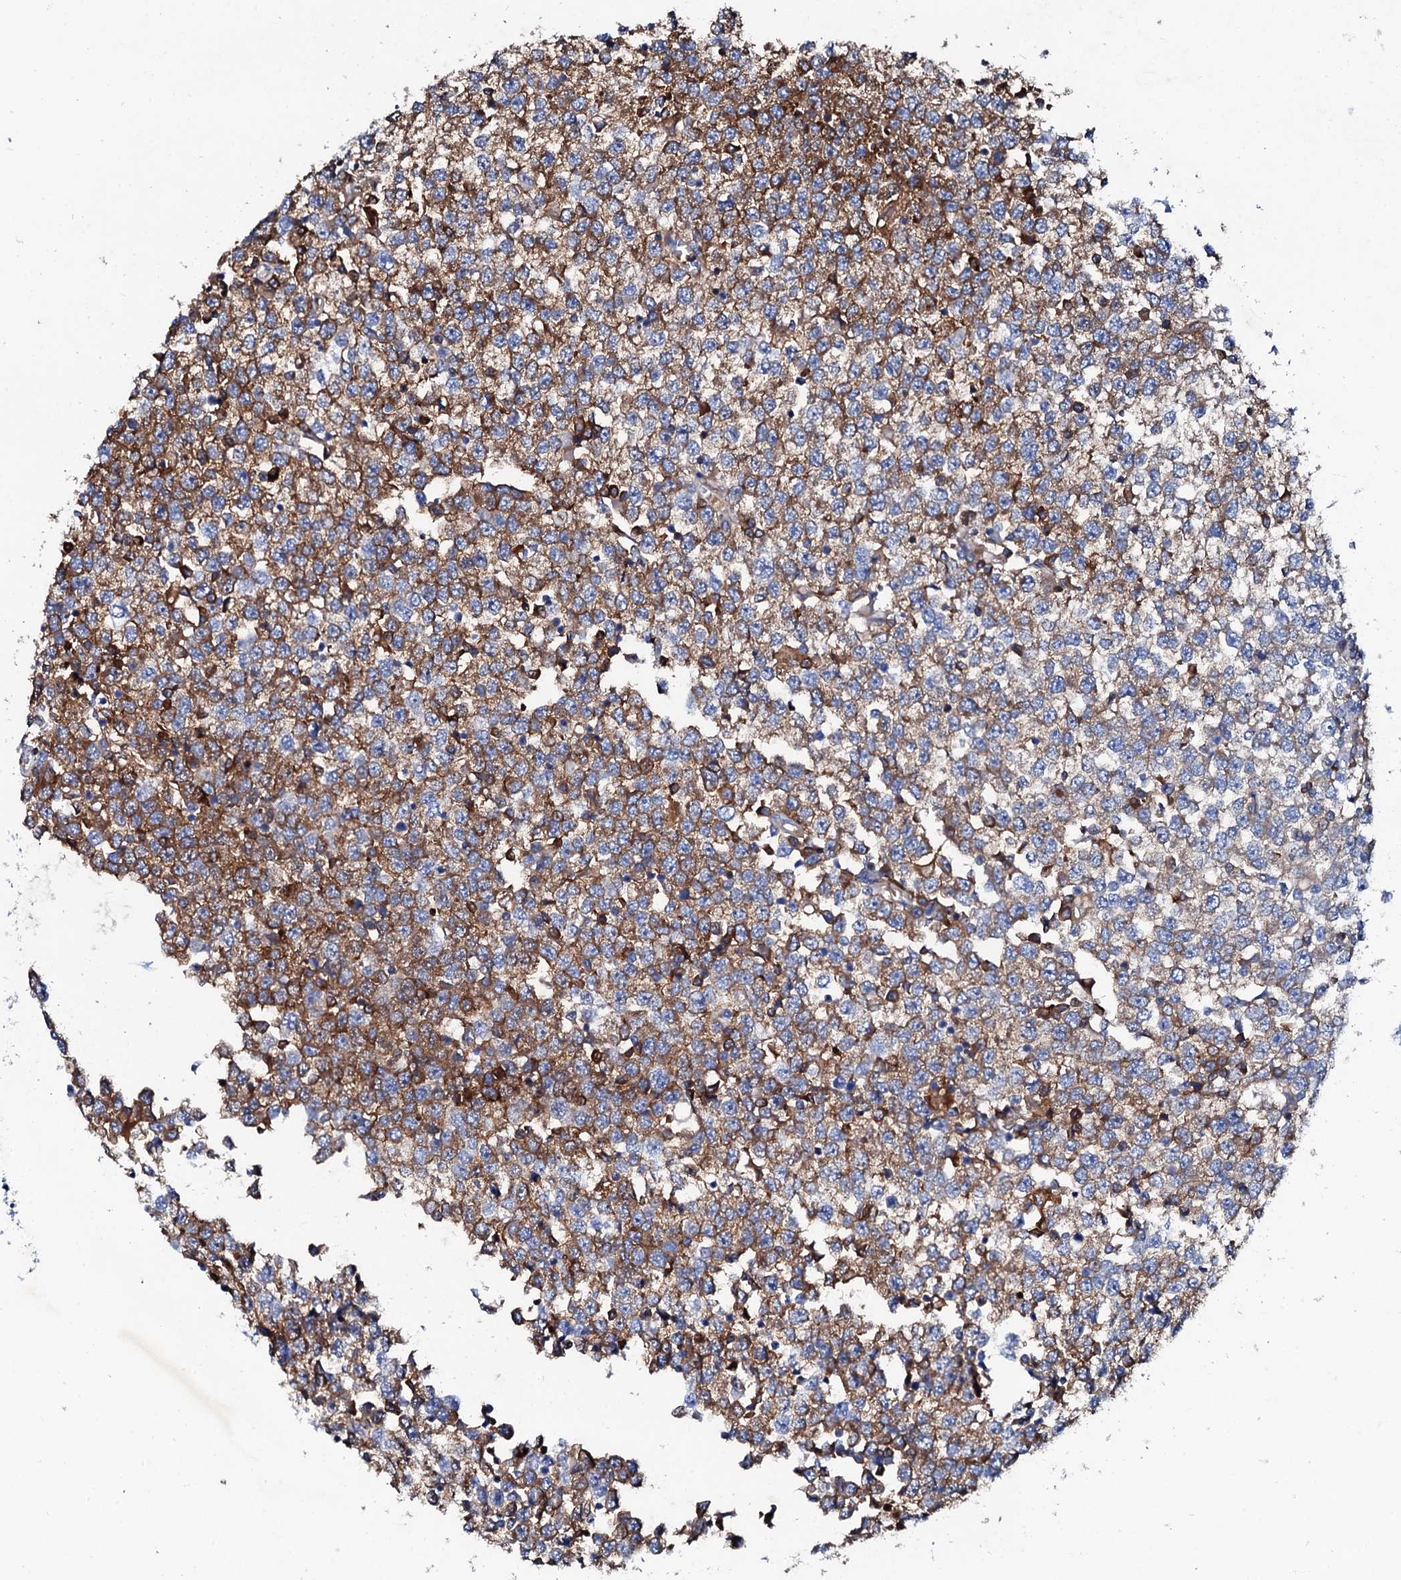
{"staining": {"intensity": "moderate", "quantity": "25%-75%", "location": "cytoplasmic/membranous"}, "tissue": "testis cancer", "cell_type": "Tumor cells", "image_type": "cancer", "snomed": [{"axis": "morphology", "description": "Seminoma, NOS"}, {"axis": "topography", "description": "Testis"}], "caption": "Immunohistochemical staining of testis seminoma exhibits medium levels of moderate cytoplasmic/membranous protein positivity in about 25%-75% of tumor cells. (DAB = brown stain, brightfield microscopy at high magnification).", "gene": "GLB1L3", "patient": {"sex": "male", "age": 65}}